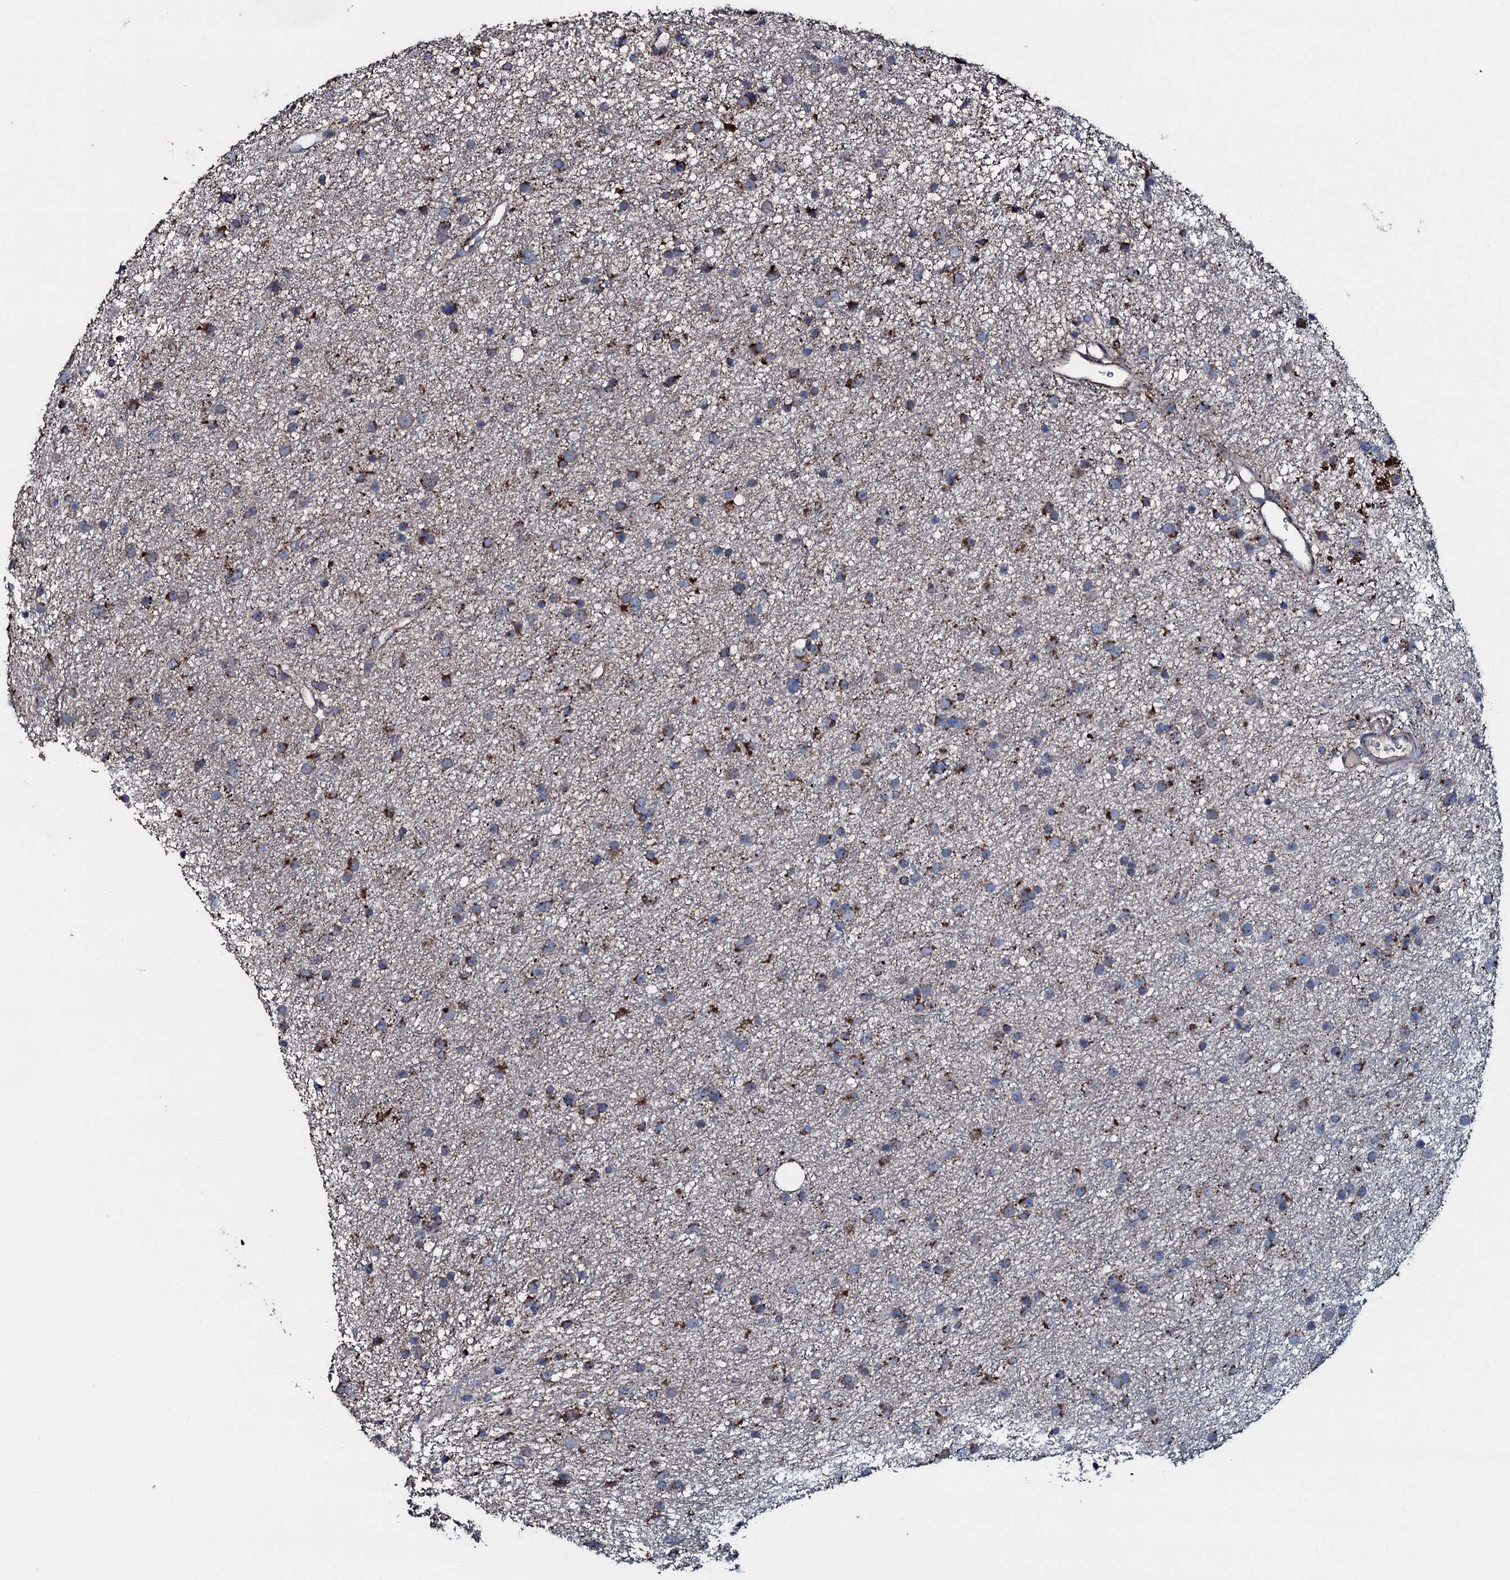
{"staining": {"intensity": "moderate", "quantity": ">75%", "location": "cytoplasmic/membranous"}, "tissue": "glioma", "cell_type": "Tumor cells", "image_type": "cancer", "snomed": [{"axis": "morphology", "description": "Glioma, malignant, Low grade"}, {"axis": "topography", "description": "Cerebral cortex"}], "caption": "This is an image of immunohistochemistry (IHC) staining of glioma, which shows moderate positivity in the cytoplasmic/membranous of tumor cells.", "gene": "DYNC2I2", "patient": {"sex": "female", "age": 39}}